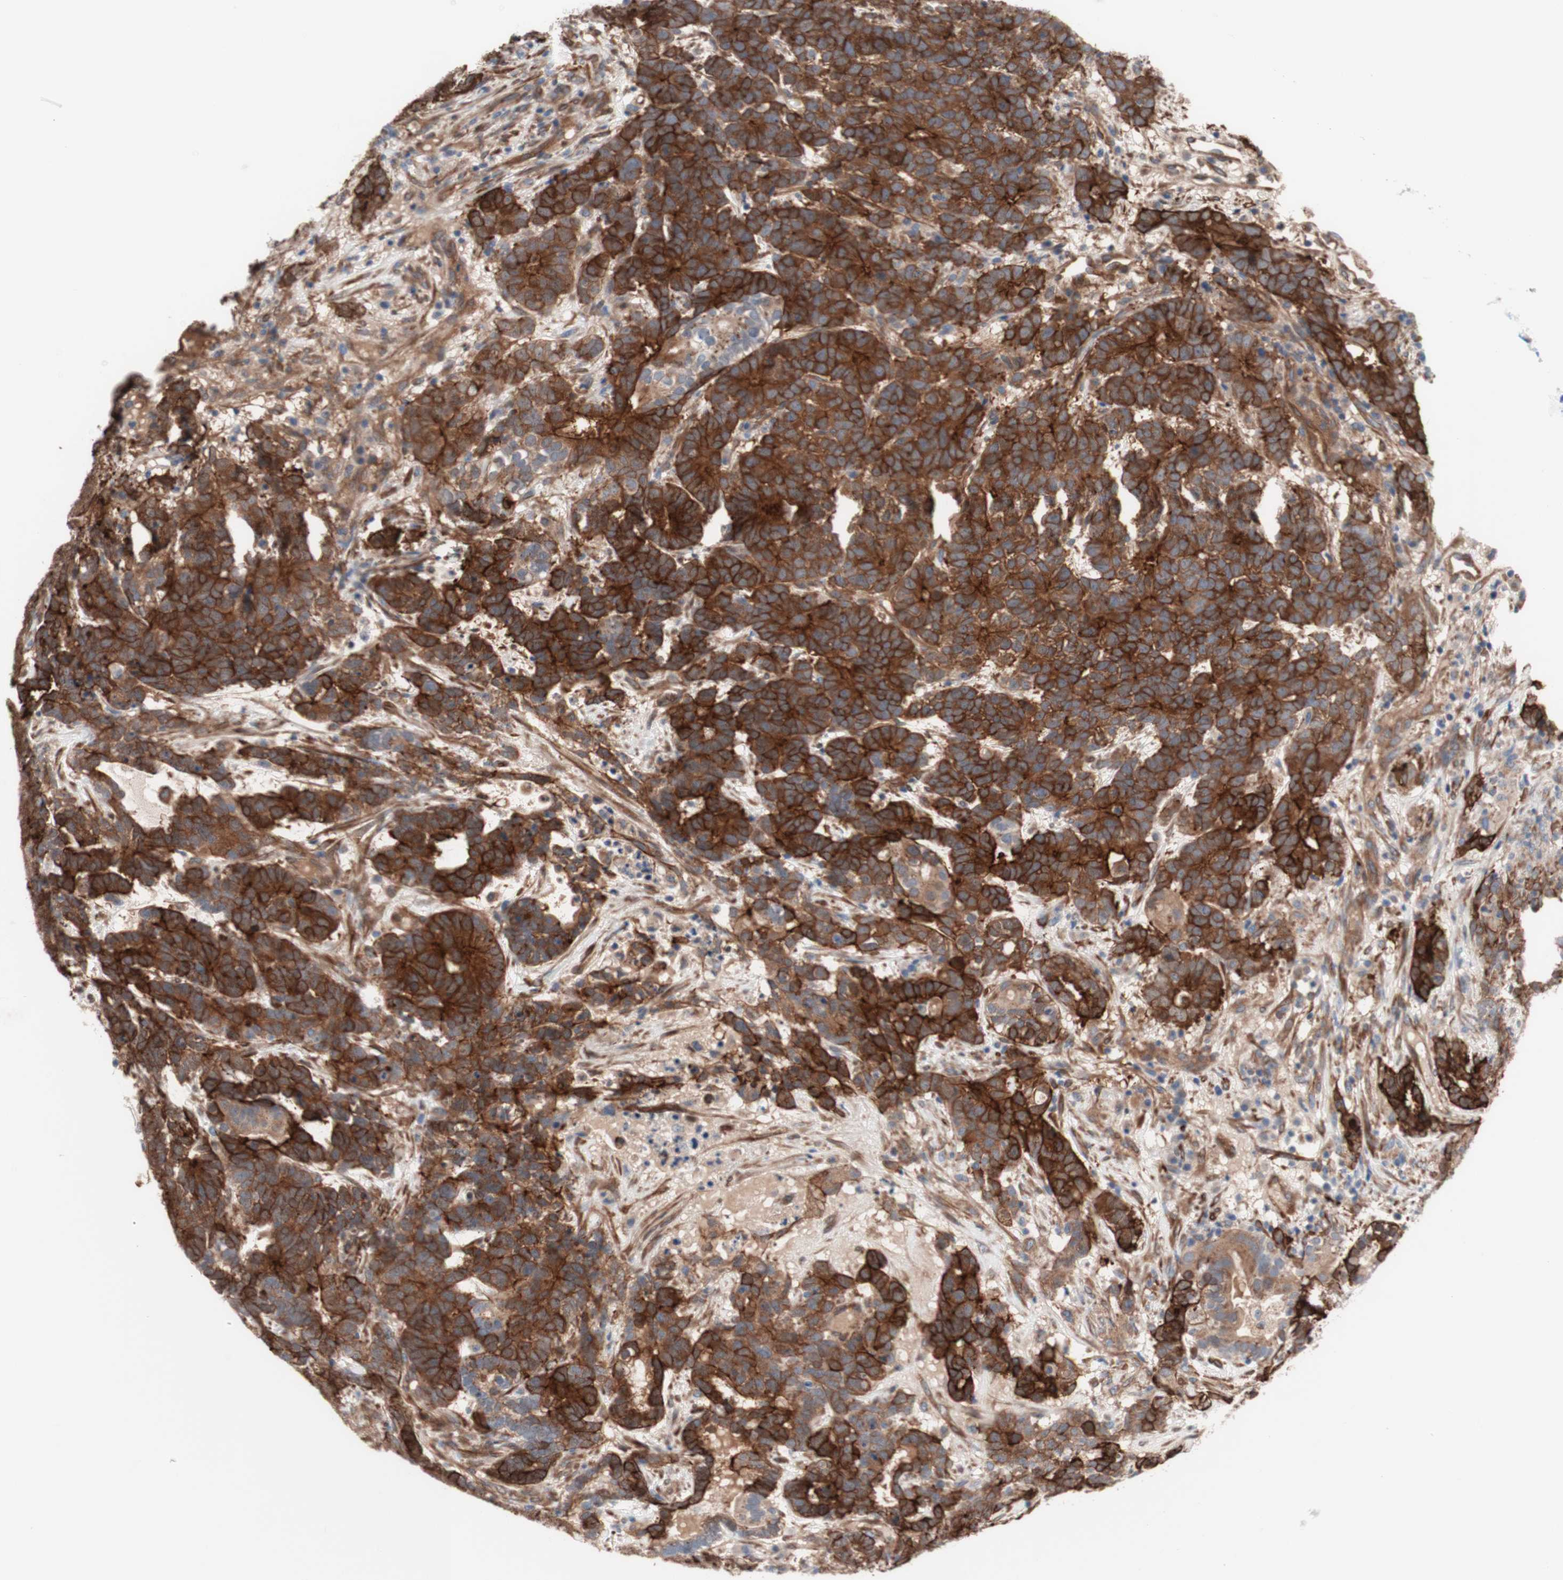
{"staining": {"intensity": "strong", "quantity": ">75%", "location": "cytoplasmic/membranous"}, "tissue": "testis cancer", "cell_type": "Tumor cells", "image_type": "cancer", "snomed": [{"axis": "morphology", "description": "Carcinoma, Embryonal, NOS"}, {"axis": "topography", "description": "Testis"}], "caption": "Immunohistochemical staining of testis cancer displays high levels of strong cytoplasmic/membranous protein positivity in approximately >75% of tumor cells.", "gene": "CNN3", "patient": {"sex": "male", "age": 26}}